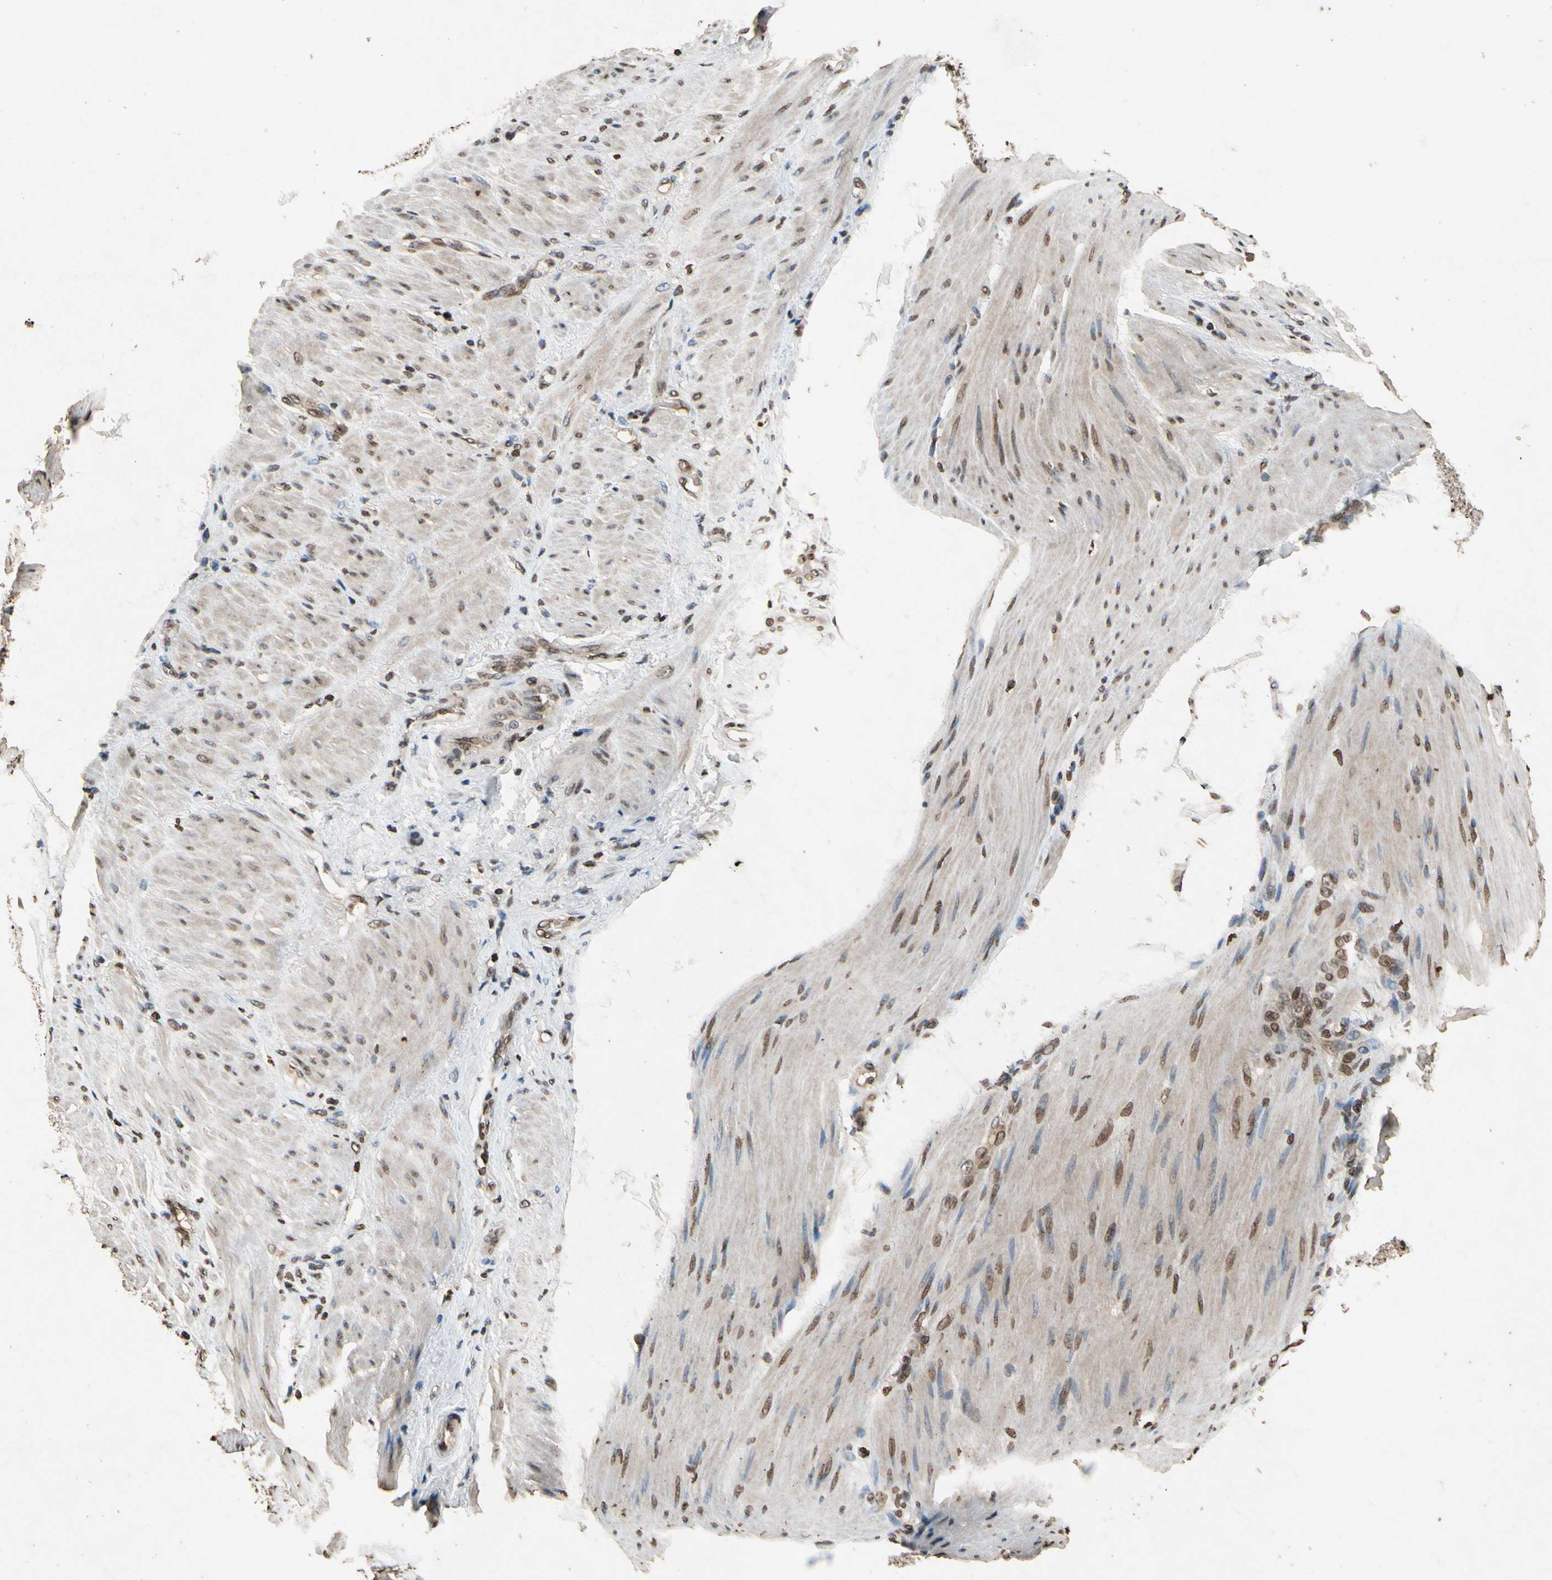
{"staining": {"intensity": "moderate", "quantity": ">75%", "location": "nuclear"}, "tissue": "stomach cancer", "cell_type": "Tumor cells", "image_type": "cancer", "snomed": [{"axis": "morphology", "description": "Adenocarcinoma, NOS"}, {"axis": "topography", "description": "Stomach"}], "caption": "High-power microscopy captured an immunohistochemistry micrograph of adenocarcinoma (stomach), revealing moderate nuclear positivity in approximately >75% of tumor cells.", "gene": "HOXB3", "patient": {"sex": "male", "age": 82}}